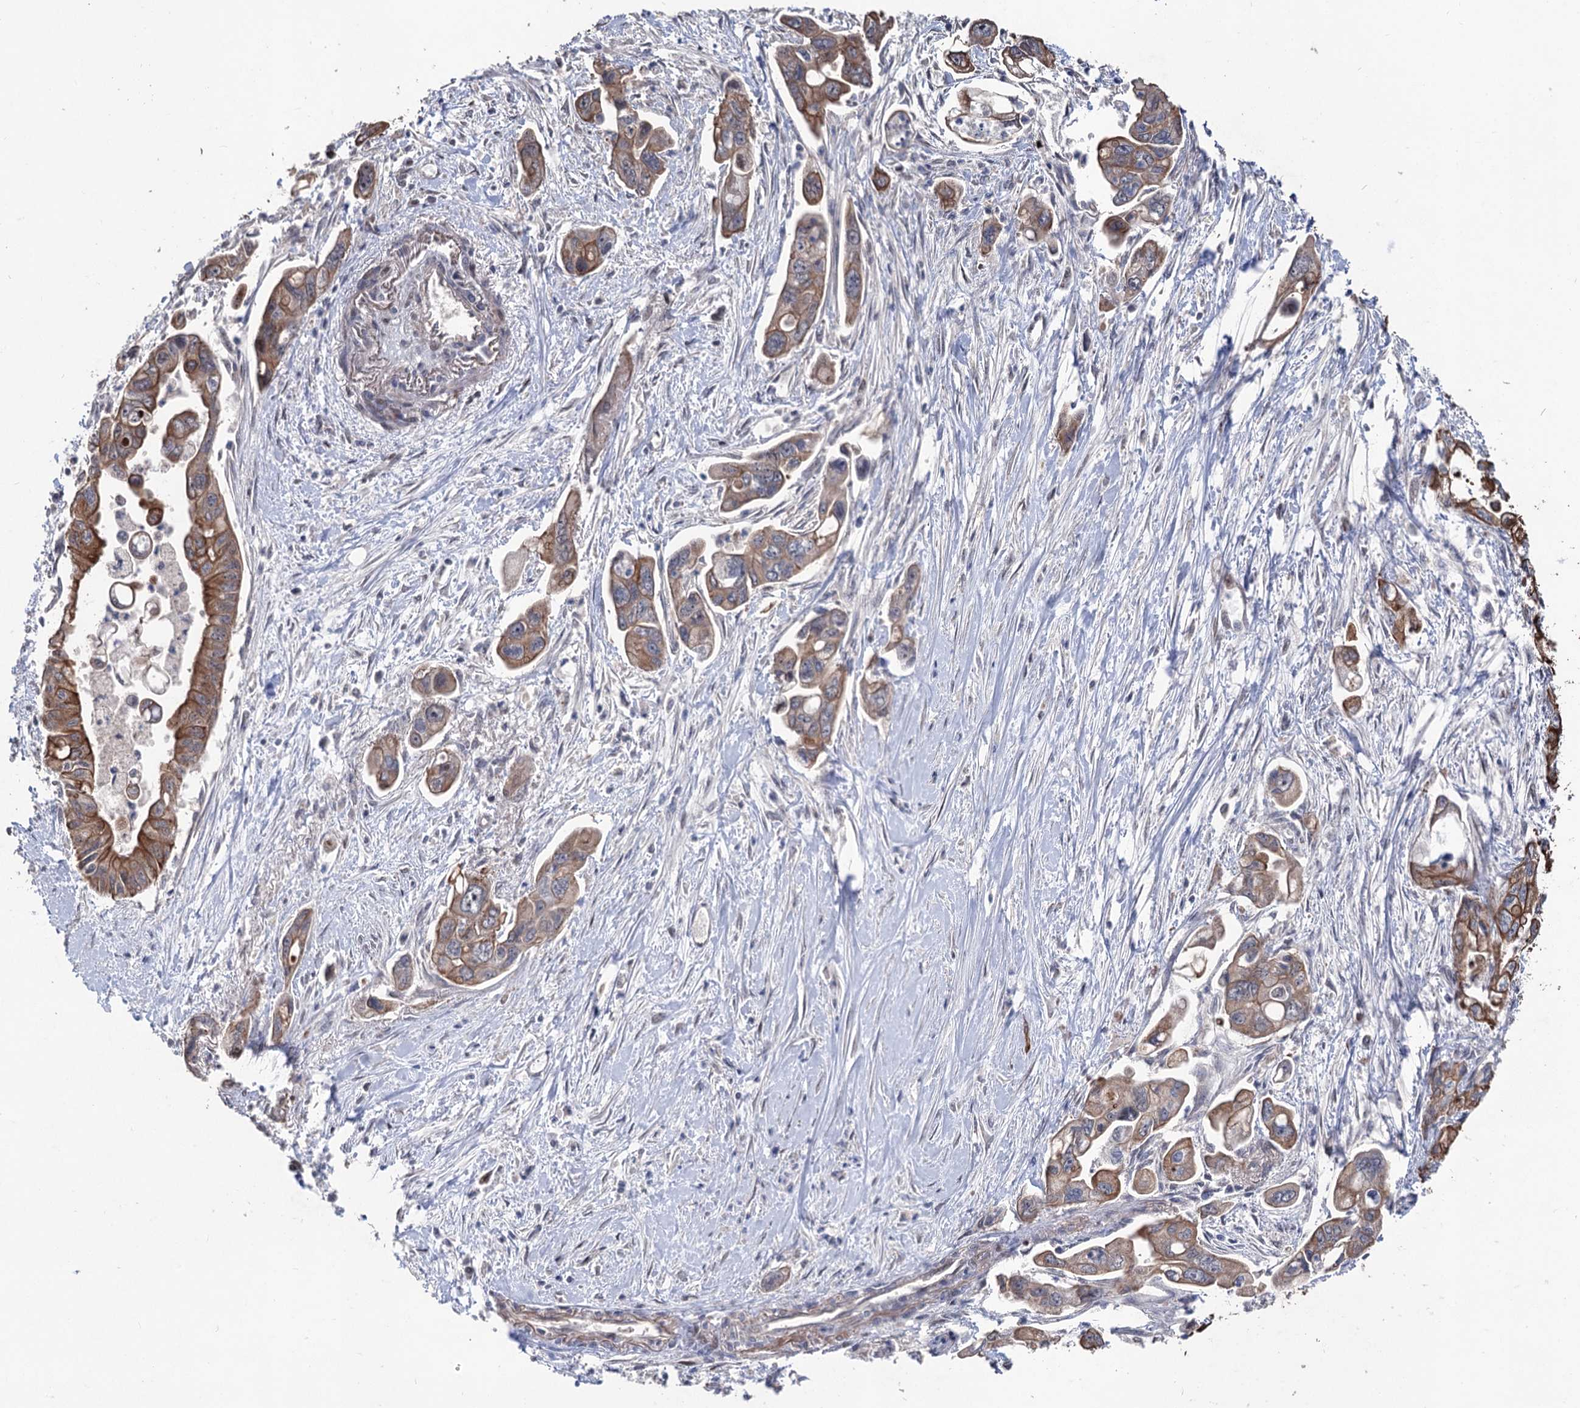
{"staining": {"intensity": "moderate", "quantity": ">75%", "location": "cytoplasmic/membranous"}, "tissue": "pancreatic cancer", "cell_type": "Tumor cells", "image_type": "cancer", "snomed": [{"axis": "morphology", "description": "Adenocarcinoma, NOS"}, {"axis": "topography", "description": "Pancreas"}], "caption": "A micrograph showing moderate cytoplasmic/membranous staining in approximately >75% of tumor cells in adenocarcinoma (pancreatic), as visualized by brown immunohistochemical staining.", "gene": "CPNE8", "patient": {"sex": "male", "age": 70}}